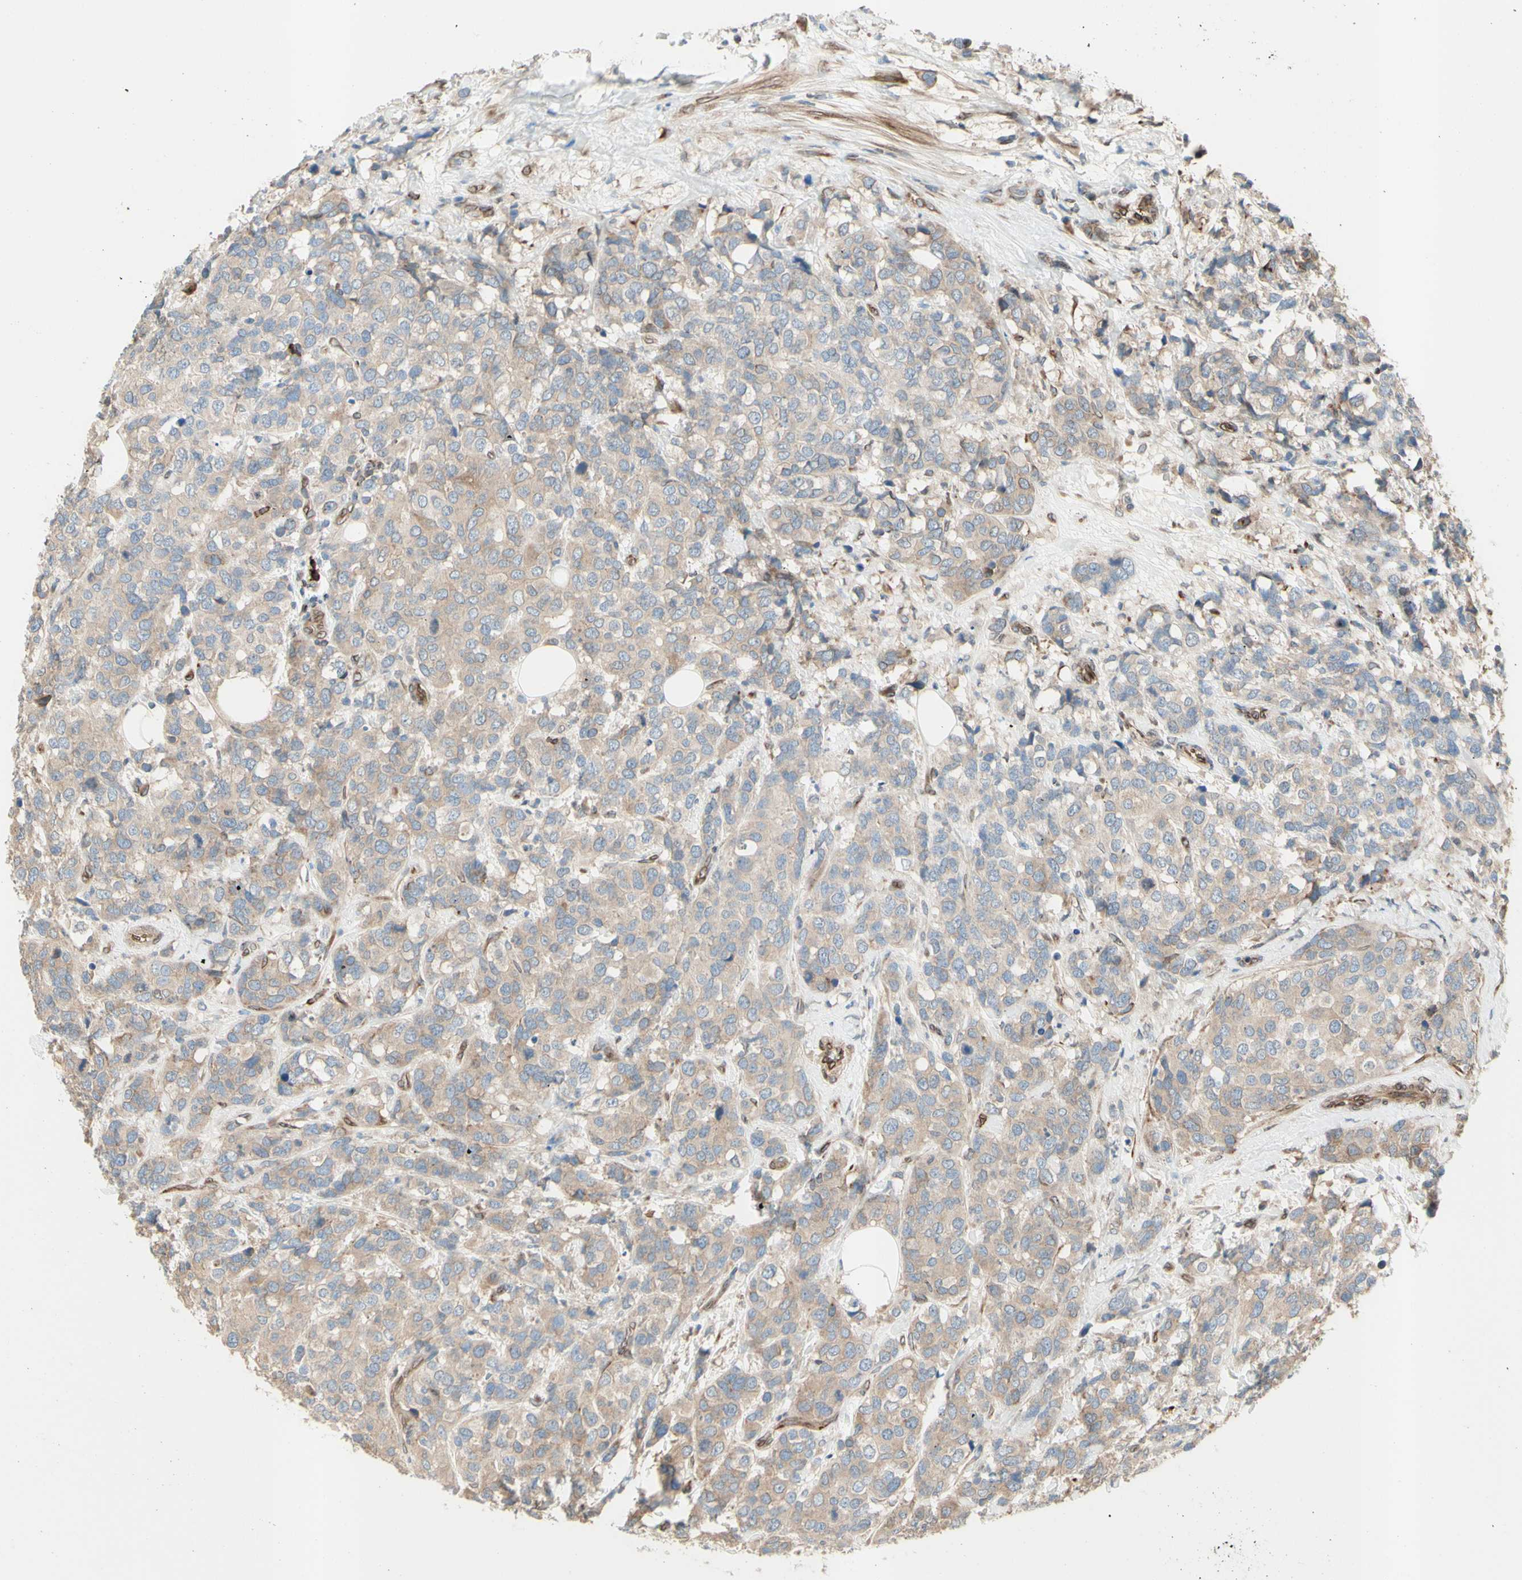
{"staining": {"intensity": "weak", "quantity": ">75%", "location": "cytoplasmic/membranous"}, "tissue": "breast cancer", "cell_type": "Tumor cells", "image_type": "cancer", "snomed": [{"axis": "morphology", "description": "Lobular carcinoma"}, {"axis": "topography", "description": "Breast"}], "caption": "Weak cytoplasmic/membranous positivity is identified in about >75% of tumor cells in breast cancer.", "gene": "TRAF2", "patient": {"sex": "female", "age": 59}}